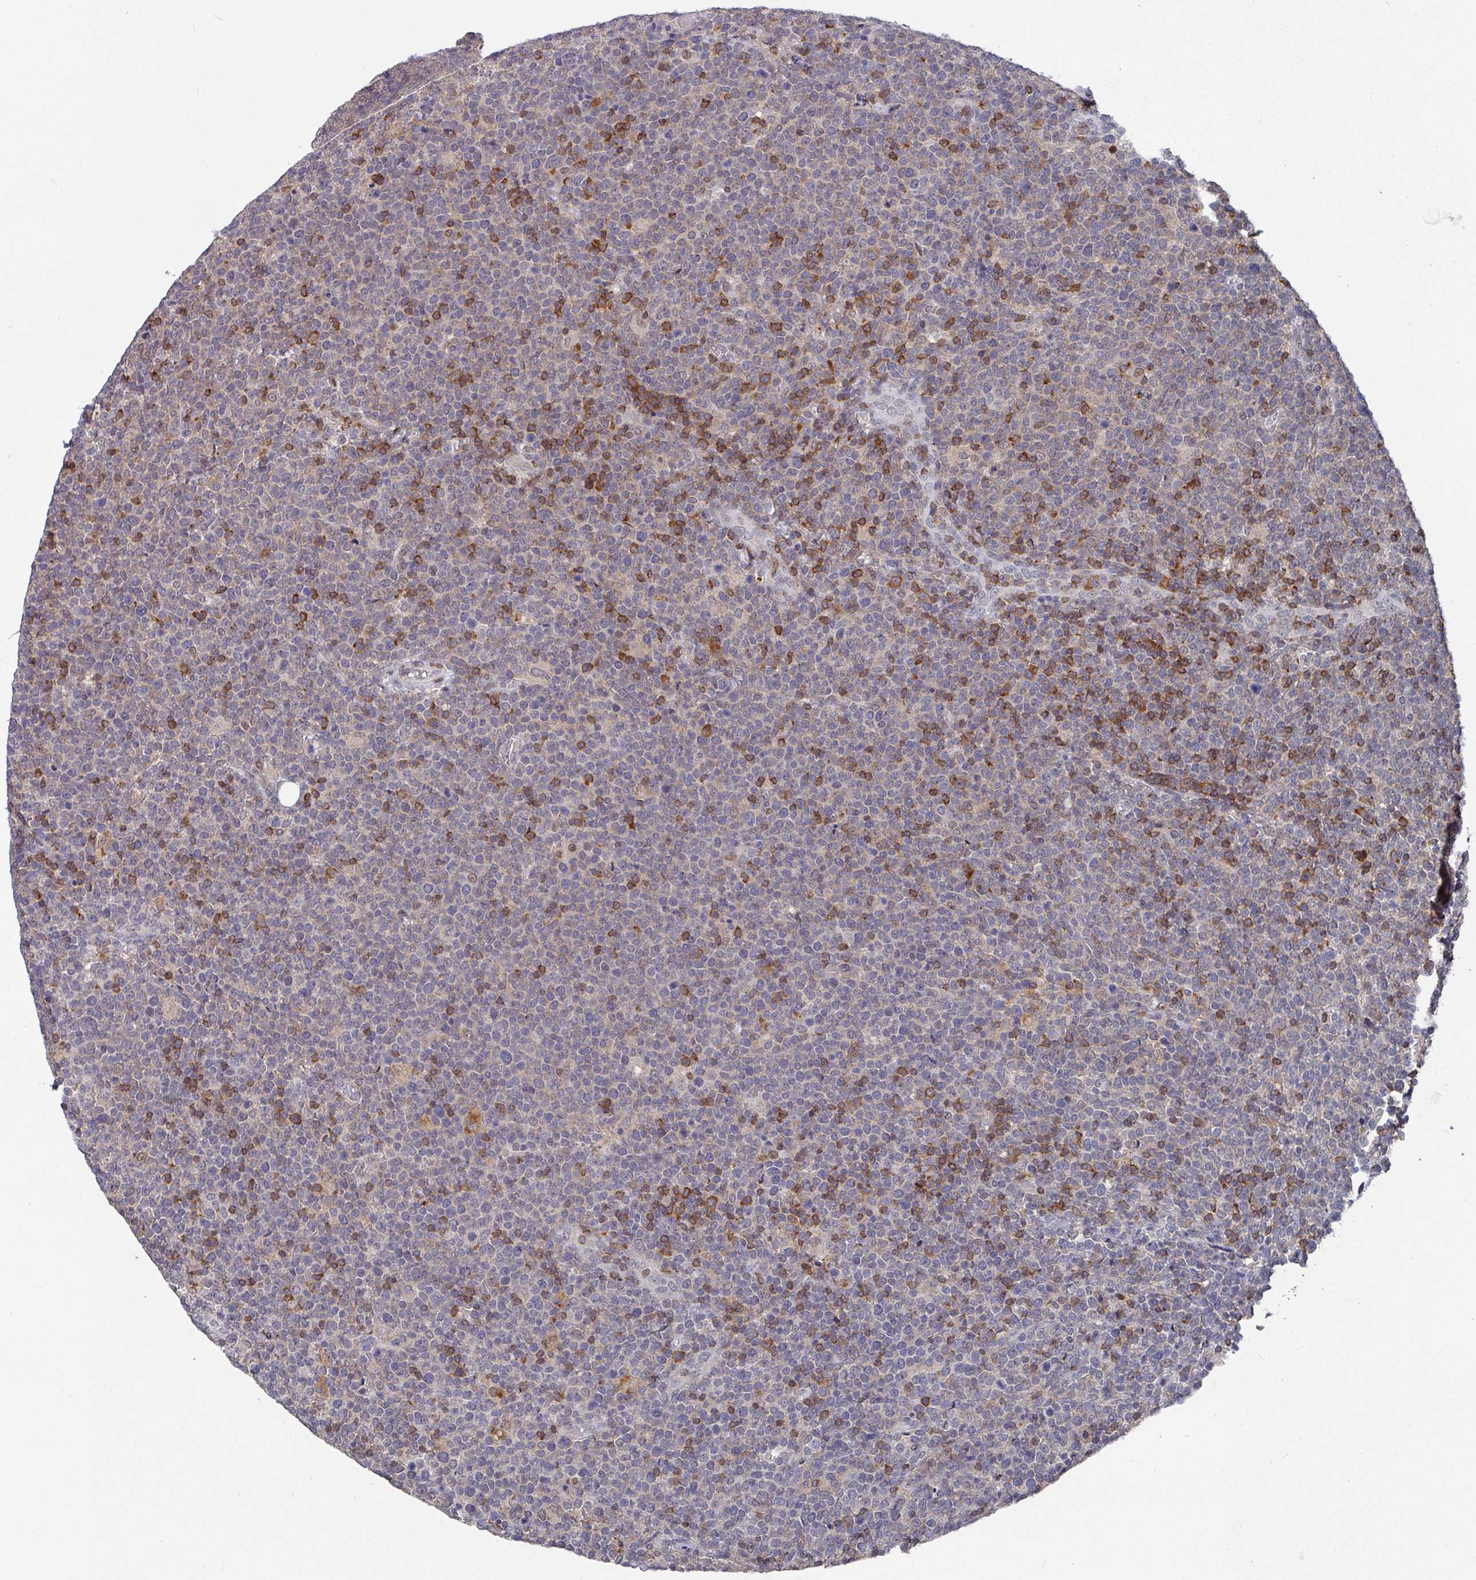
{"staining": {"intensity": "weak", "quantity": "25%-75%", "location": "cytoplasmic/membranous"}, "tissue": "lymphoma", "cell_type": "Tumor cells", "image_type": "cancer", "snomed": [{"axis": "morphology", "description": "Malignant lymphoma, non-Hodgkin's type, High grade"}, {"axis": "topography", "description": "Lymph node"}], "caption": "DAB (3,3'-diaminobenzidine) immunohistochemical staining of lymphoma reveals weak cytoplasmic/membranous protein staining in about 25%-75% of tumor cells. (DAB IHC, brown staining for protein, blue staining for nuclei).", "gene": "RASAL3", "patient": {"sex": "male", "age": 61}}